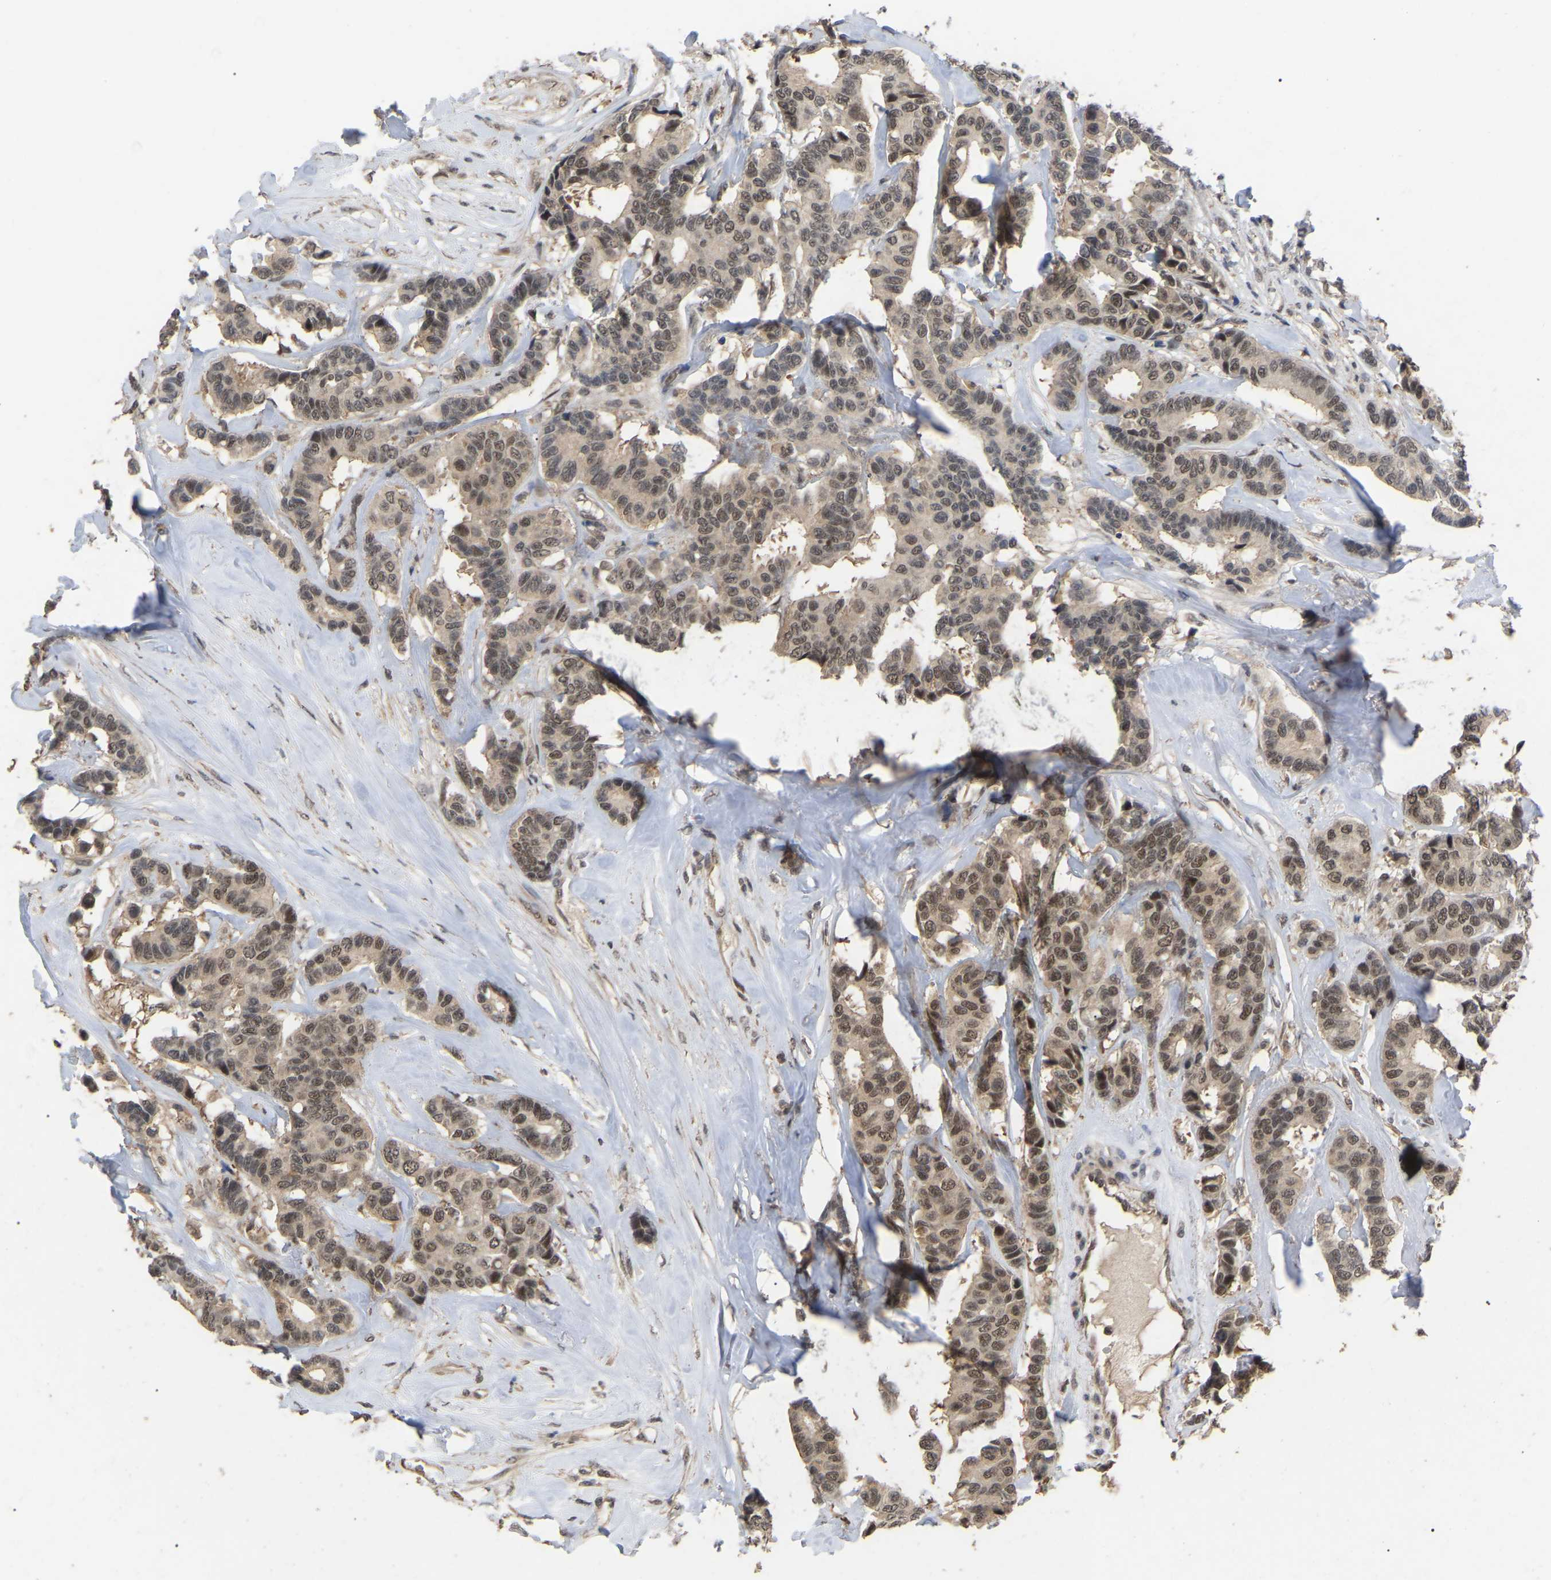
{"staining": {"intensity": "moderate", "quantity": ">75%", "location": "cytoplasmic/membranous,nuclear"}, "tissue": "breast cancer", "cell_type": "Tumor cells", "image_type": "cancer", "snomed": [{"axis": "morphology", "description": "Duct carcinoma"}, {"axis": "topography", "description": "Breast"}], "caption": "Protein expression analysis of human breast invasive ductal carcinoma reveals moderate cytoplasmic/membranous and nuclear expression in approximately >75% of tumor cells.", "gene": "JAZF1", "patient": {"sex": "female", "age": 87}}